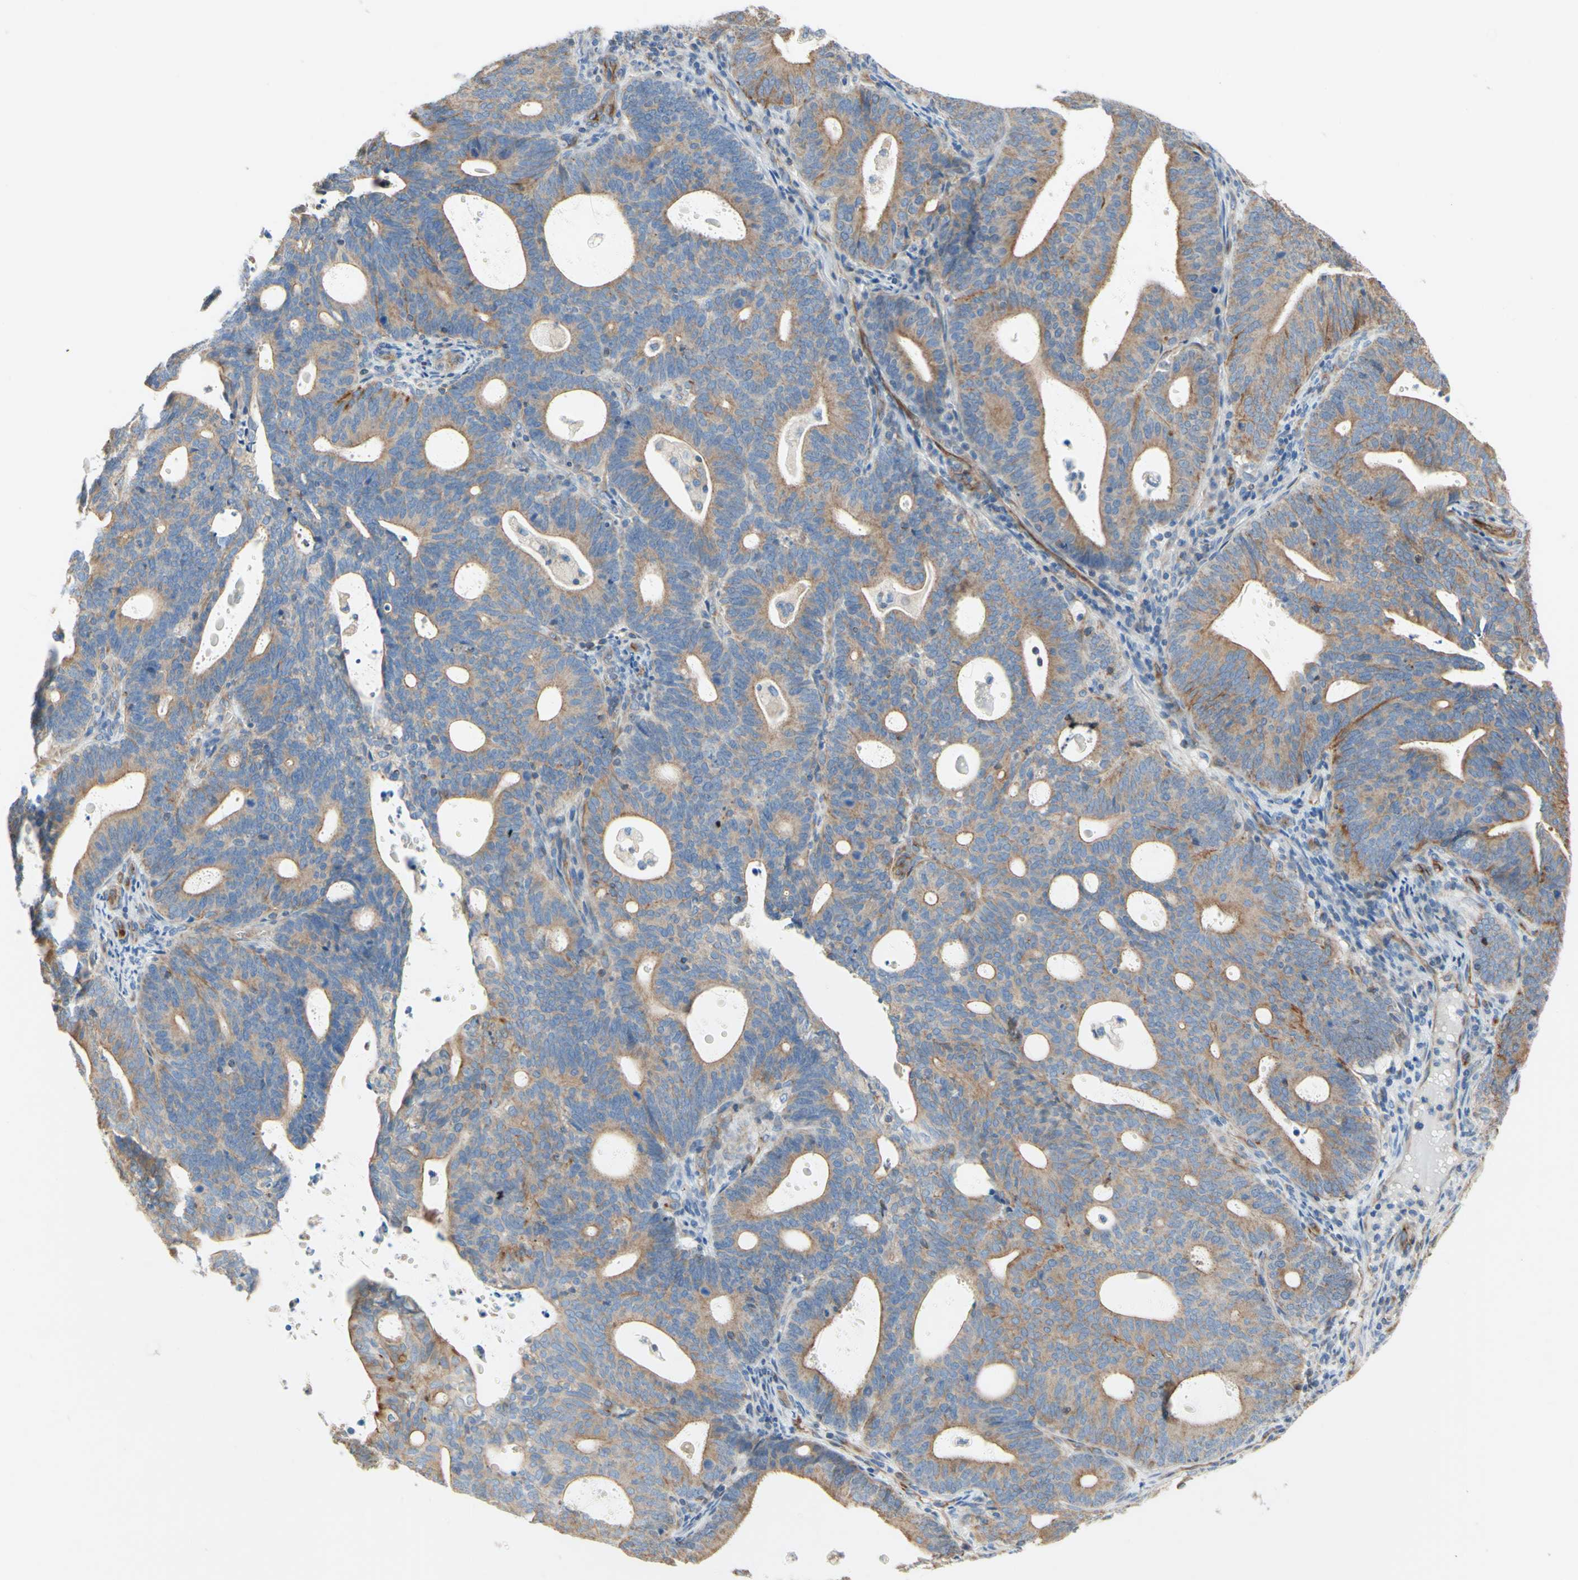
{"staining": {"intensity": "weak", "quantity": ">75%", "location": "cytoplasmic/membranous"}, "tissue": "endometrial cancer", "cell_type": "Tumor cells", "image_type": "cancer", "snomed": [{"axis": "morphology", "description": "Adenocarcinoma, NOS"}, {"axis": "topography", "description": "Uterus"}], "caption": "Weak cytoplasmic/membranous expression is identified in about >75% of tumor cells in endometrial cancer. (IHC, brightfield microscopy, high magnification).", "gene": "ENDOD1", "patient": {"sex": "female", "age": 83}}